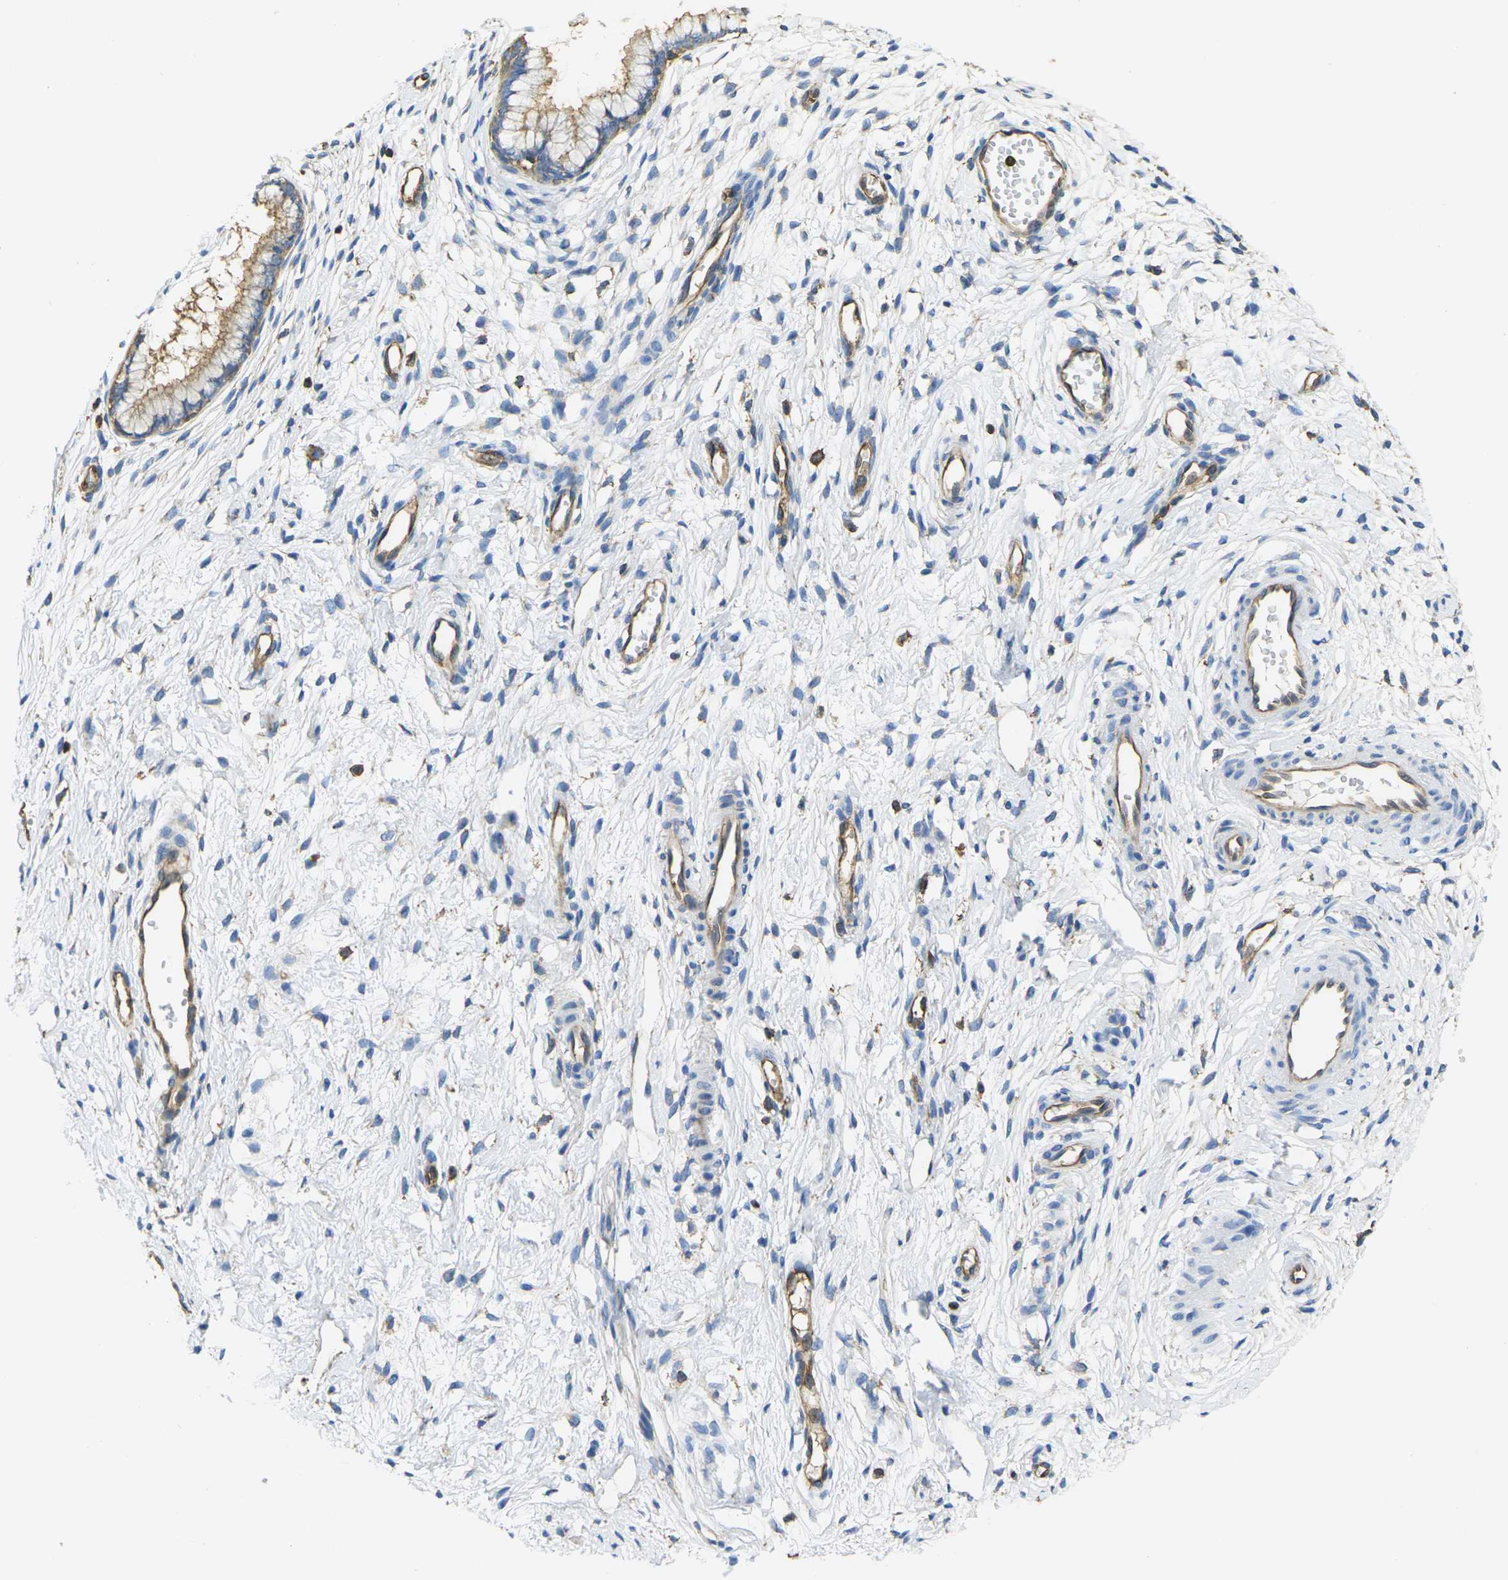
{"staining": {"intensity": "moderate", "quantity": ">75%", "location": "cytoplasmic/membranous"}, "tissue": "cervix", "cell_type": "Glandular cells", "image_type": "normal", "snomed": [{"axis": "morphology", "description": "Normal tissue, NOS"}, {"axis": "topography", "description": "Cervix"}], "caption": "IHC histopathology image of unremarkable human cervix stained for a protein (brown), which displays medium levels of moderate cytoplasmic/membranous staining in about >75% of glandular cells.", "gene": "FAM110D", "patient": {"sex": "female", "age": 65}}